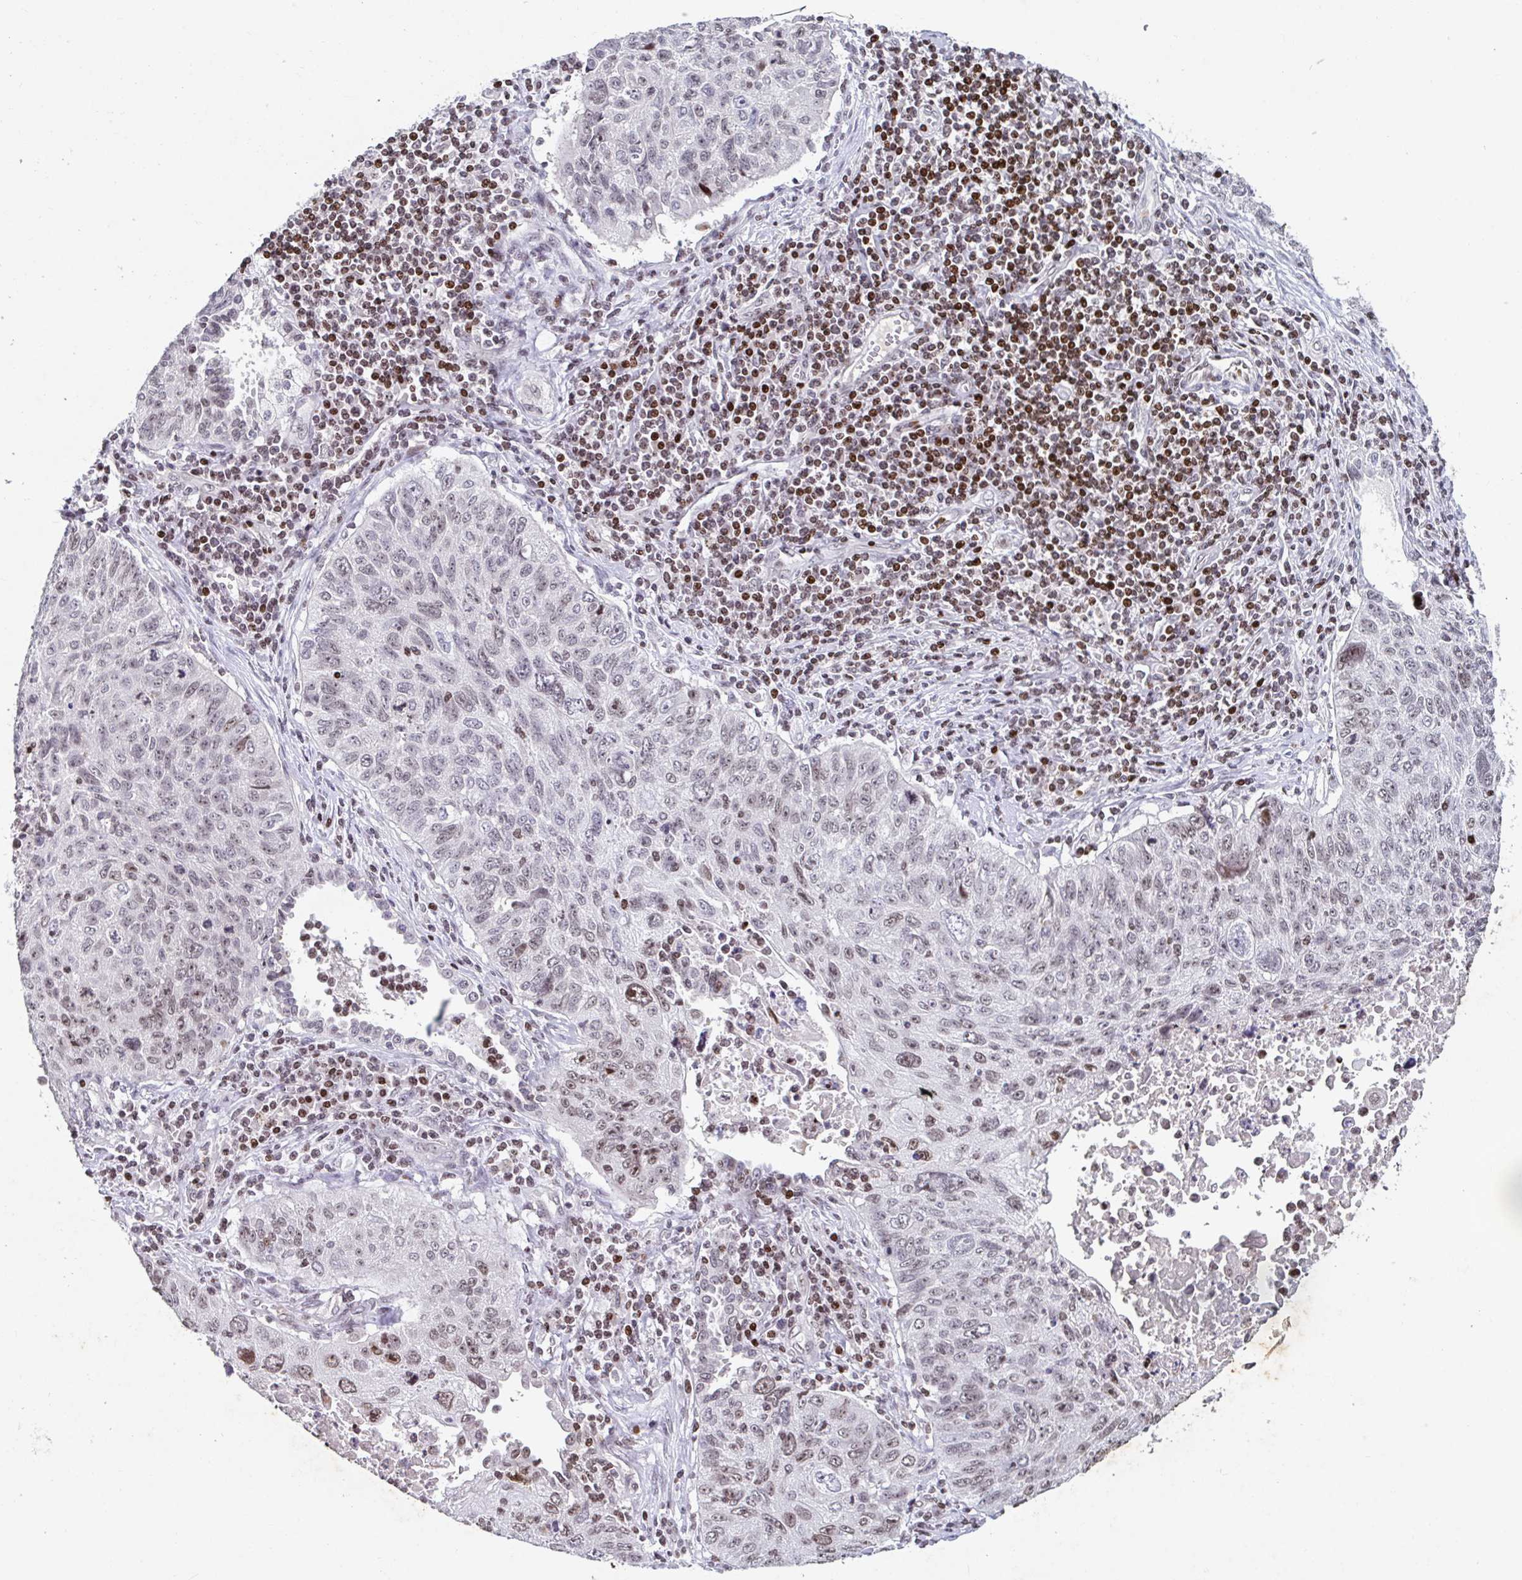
{"staining": {"intensity": "moderate", "quantity": "25%-75%", "location": "nuclear"}, "tissue": "lung cancer", "cell_type": "Tumor cells", "image_type": "cancer", "snomed": [{"axis": "morphology", "description": "Normal morphology"}, {"axis": "morphology", "description": "Aneuploidy"}, {"axis": "morphology", "description": "Squamous cell carcinoma, NOS"}, {"axis": "topography", "description": "Lymph node"}, {"axis": "topography", "description": "Lung"}], "caption": "Protein analysis of squamous cell carcinoma (lung) tissue reveals moderate nuclear positivity in approximately 25%-75% of tumor cells.", "gene": "C19orf53", "patient": {"sex": "female", "age": 76}}